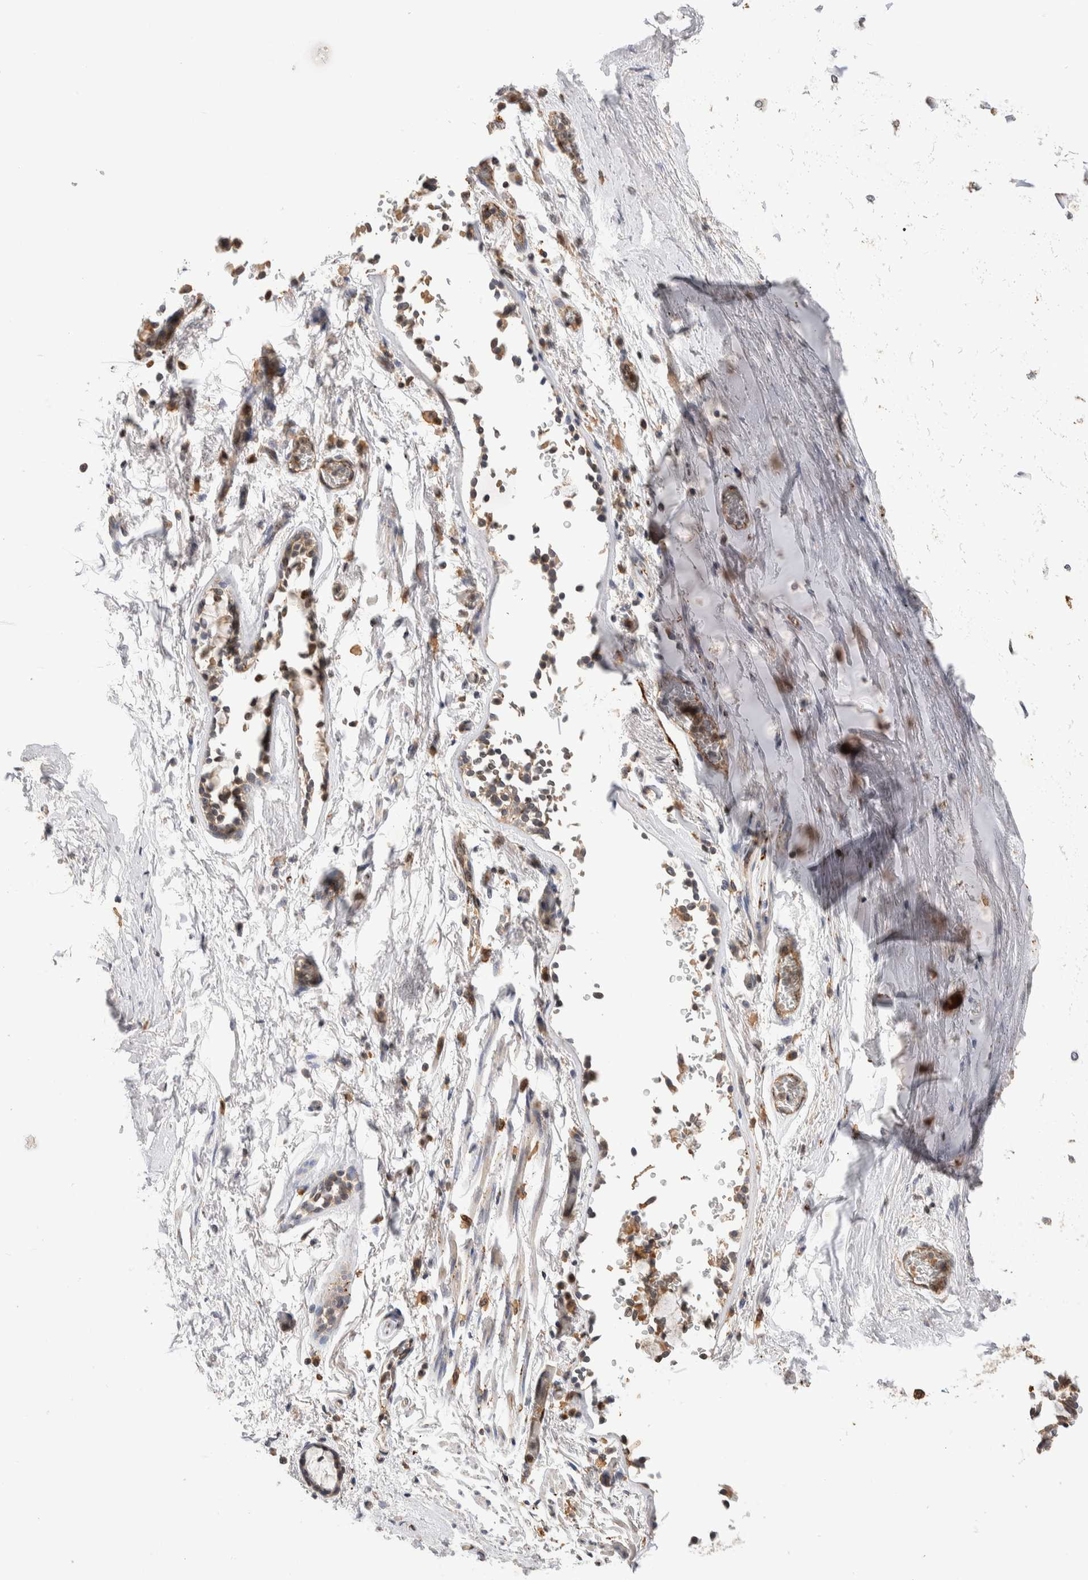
{"staining": {"intensity": "negative", "quantity": "none", "location": "none"}, "tissue": "adipose tissue", "cell_type": "Adipocytes", "image_type": "normal", "snomed": [{"axis": "morphology", "description": "Normal tissue, NOS"}, {"axis": "topography", "description": "Cartilage tissue"}, {"axis": "topography", "description": "Lung"}], "caption": "The micrograph demonstrates no significant expression in adipocytes of adipose tissue. Nuclei are stained in blue.", "gene": "NSMAF", "patient": {"sex": "female", "age": 77}}